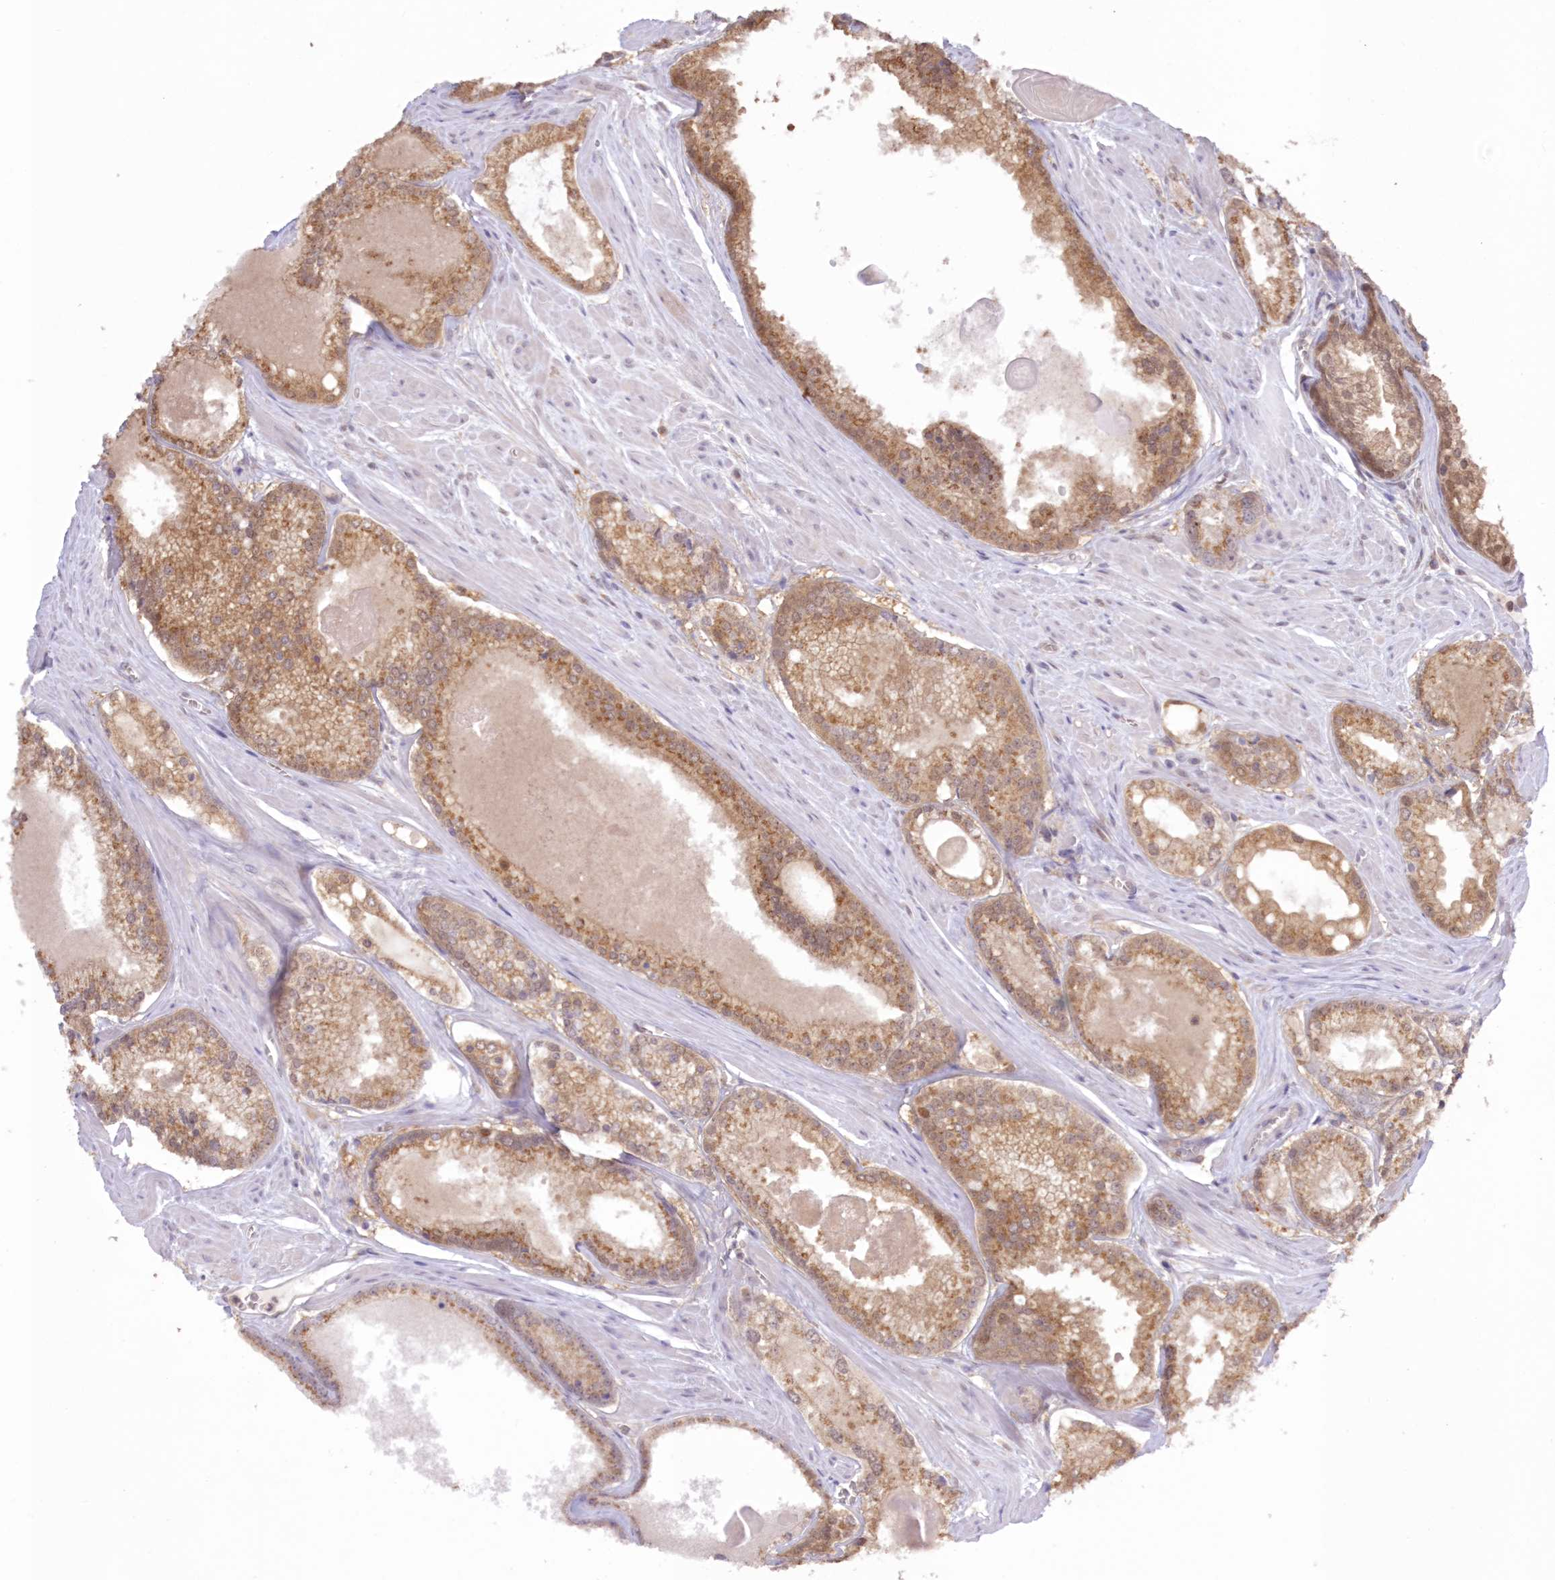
{"staining": {"intensity": "moderate", "quantity": ">75%", "location": "cytoplasmic/membranous"}, "tissue": "prostate cancer", "cell_type": "Tumor cells", "image_type": "cancer", "snomed": [{"axis": "morphology", "description": "Adenocarcinoma, Low grade"}, {"axis": "topography", "description": "Prostate"}], "caption": "IHC micrograph of human prostate adenocarcinoma (low-grade) stained for a protein (brown), which displays medium levels of moderate cytoplasmic/membranous positivity in approximately >75% of tumor cells.", "gene": "RNPEP", "patient": {"sex": "male", "age": 54}}